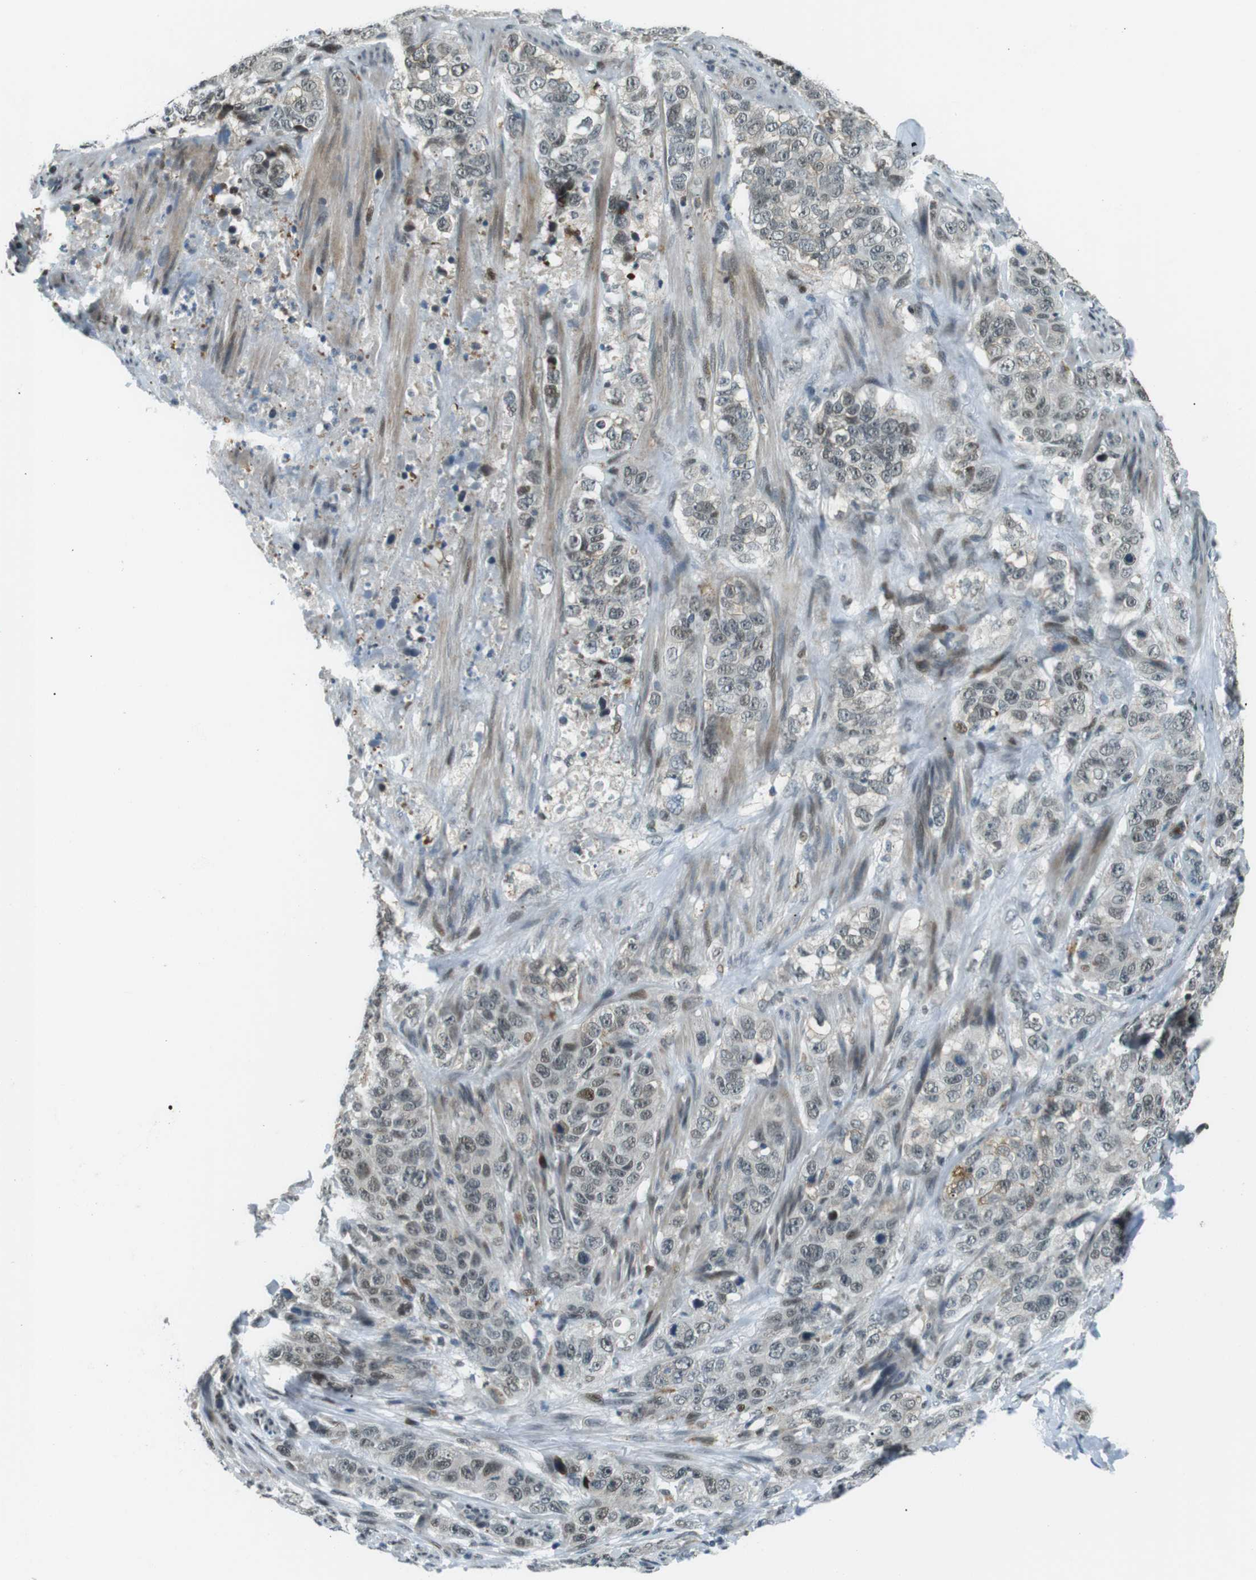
{"staining": {"intensity": "weak", "quantity": "25%-75%", "location": "nuclear"}, "tissue": "stomach cancer", "cell_type": "Tumor cells", "image_type": "cancer", "snomed": [{"axis": "morphology", "description": "Adenocarcinoma, NOS"}, {"axis": "topography", "description": "Stomach"}], "caption": "There is low levels of weak nuclear expression in tumor cells of stomach cancer, as demonstrated by immunohistochemical staining (brown color).", "gene": "PJA1", "patient": {"sex": "male", "age": 48}}